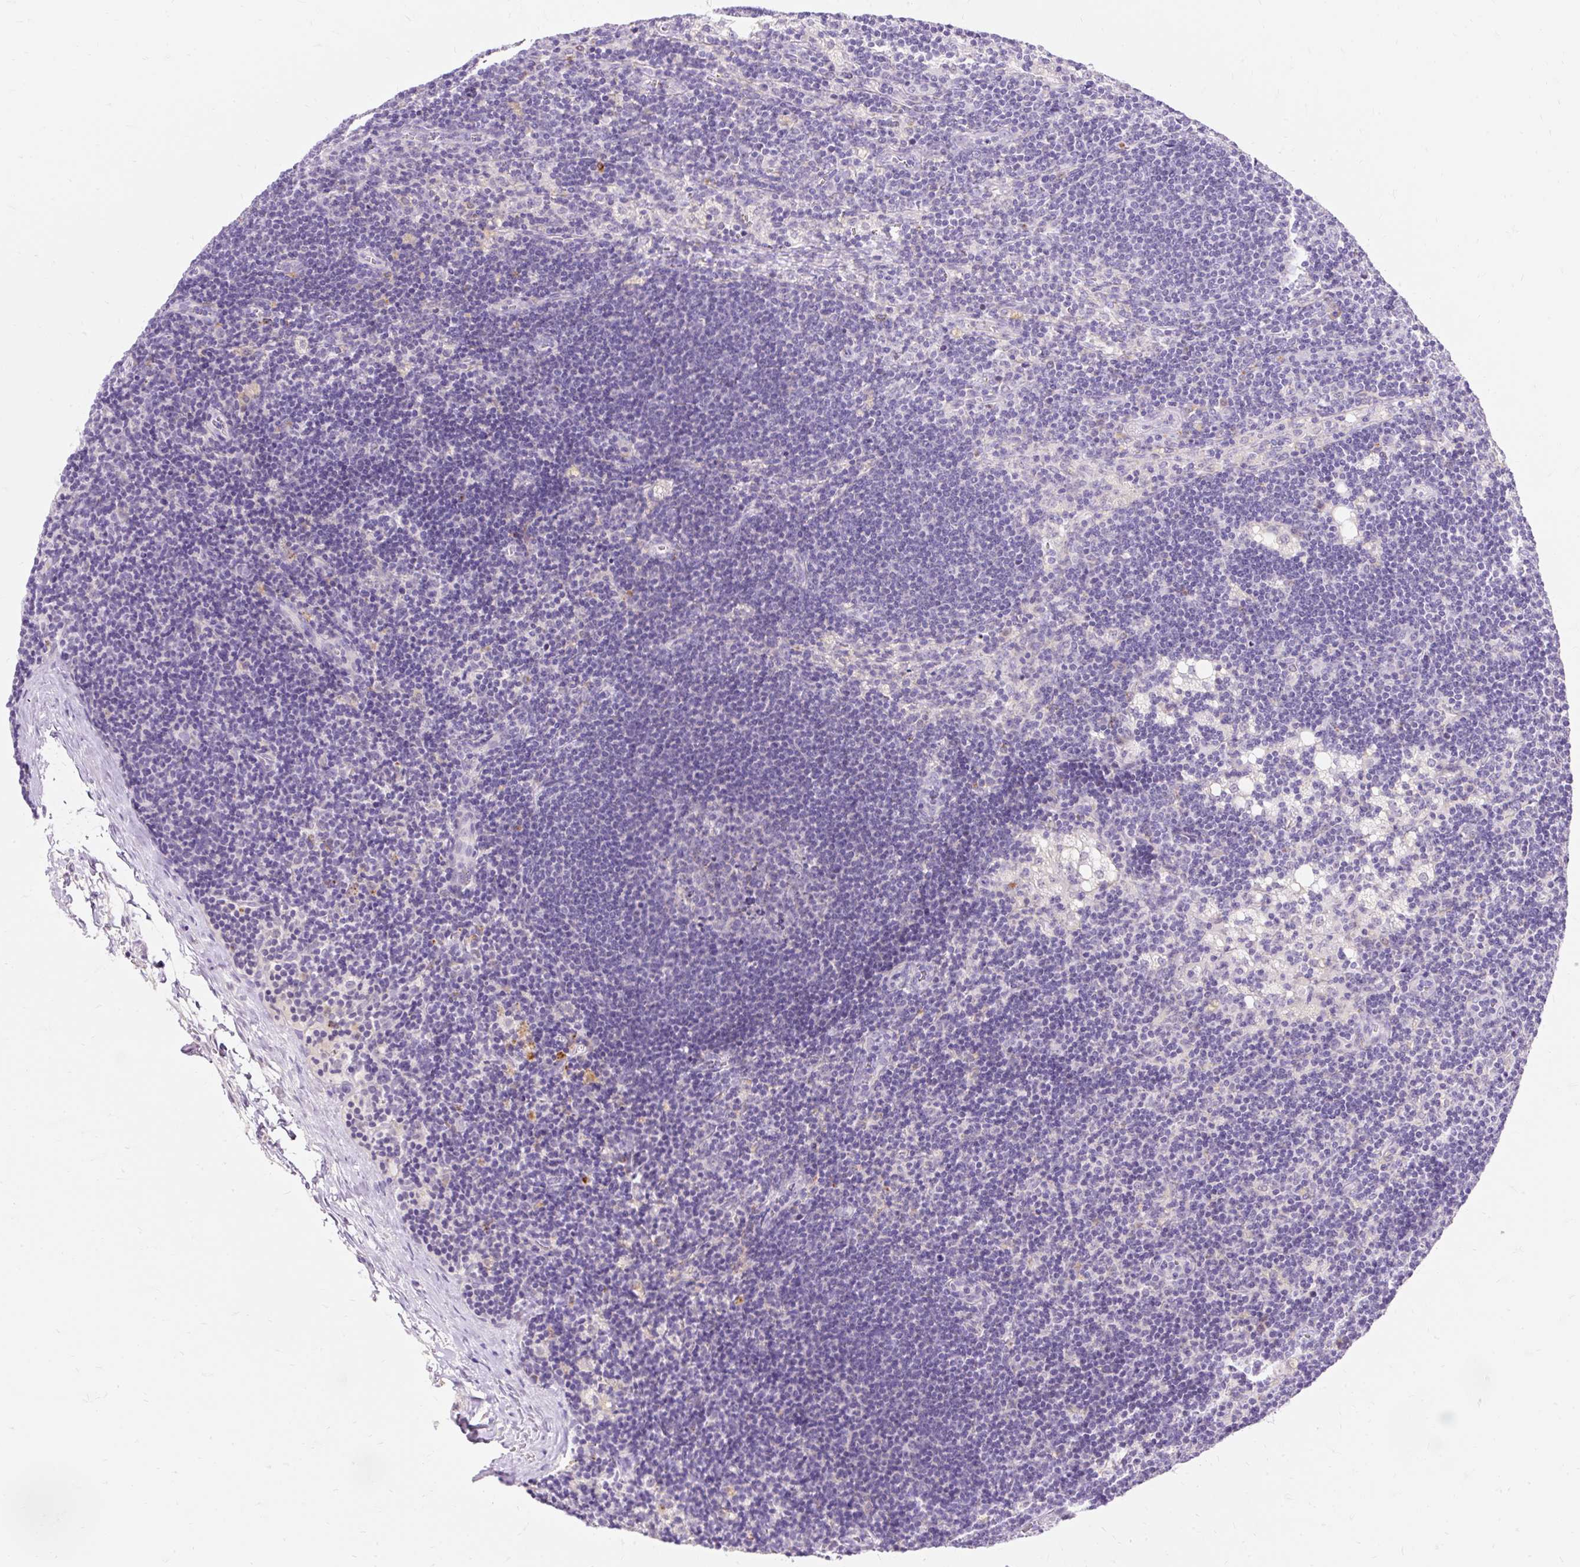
{"staining": {"intensity": "negative", "quantity": "none", "location": "none"}, "tissue": "lymph node", "cell_type": "Germinal center cells", "image_type": "normal", "snomed": [{"axis": "morphology", "description": "Normal tissue, NOS"}, {"axis": "topography", "description": "Lymph node"}], "caption": "Germinal center cells show no significant protein staining in normal lymph node.", "gene": "TMEM150C", "patient": {"sex": "male", "age": 24}}